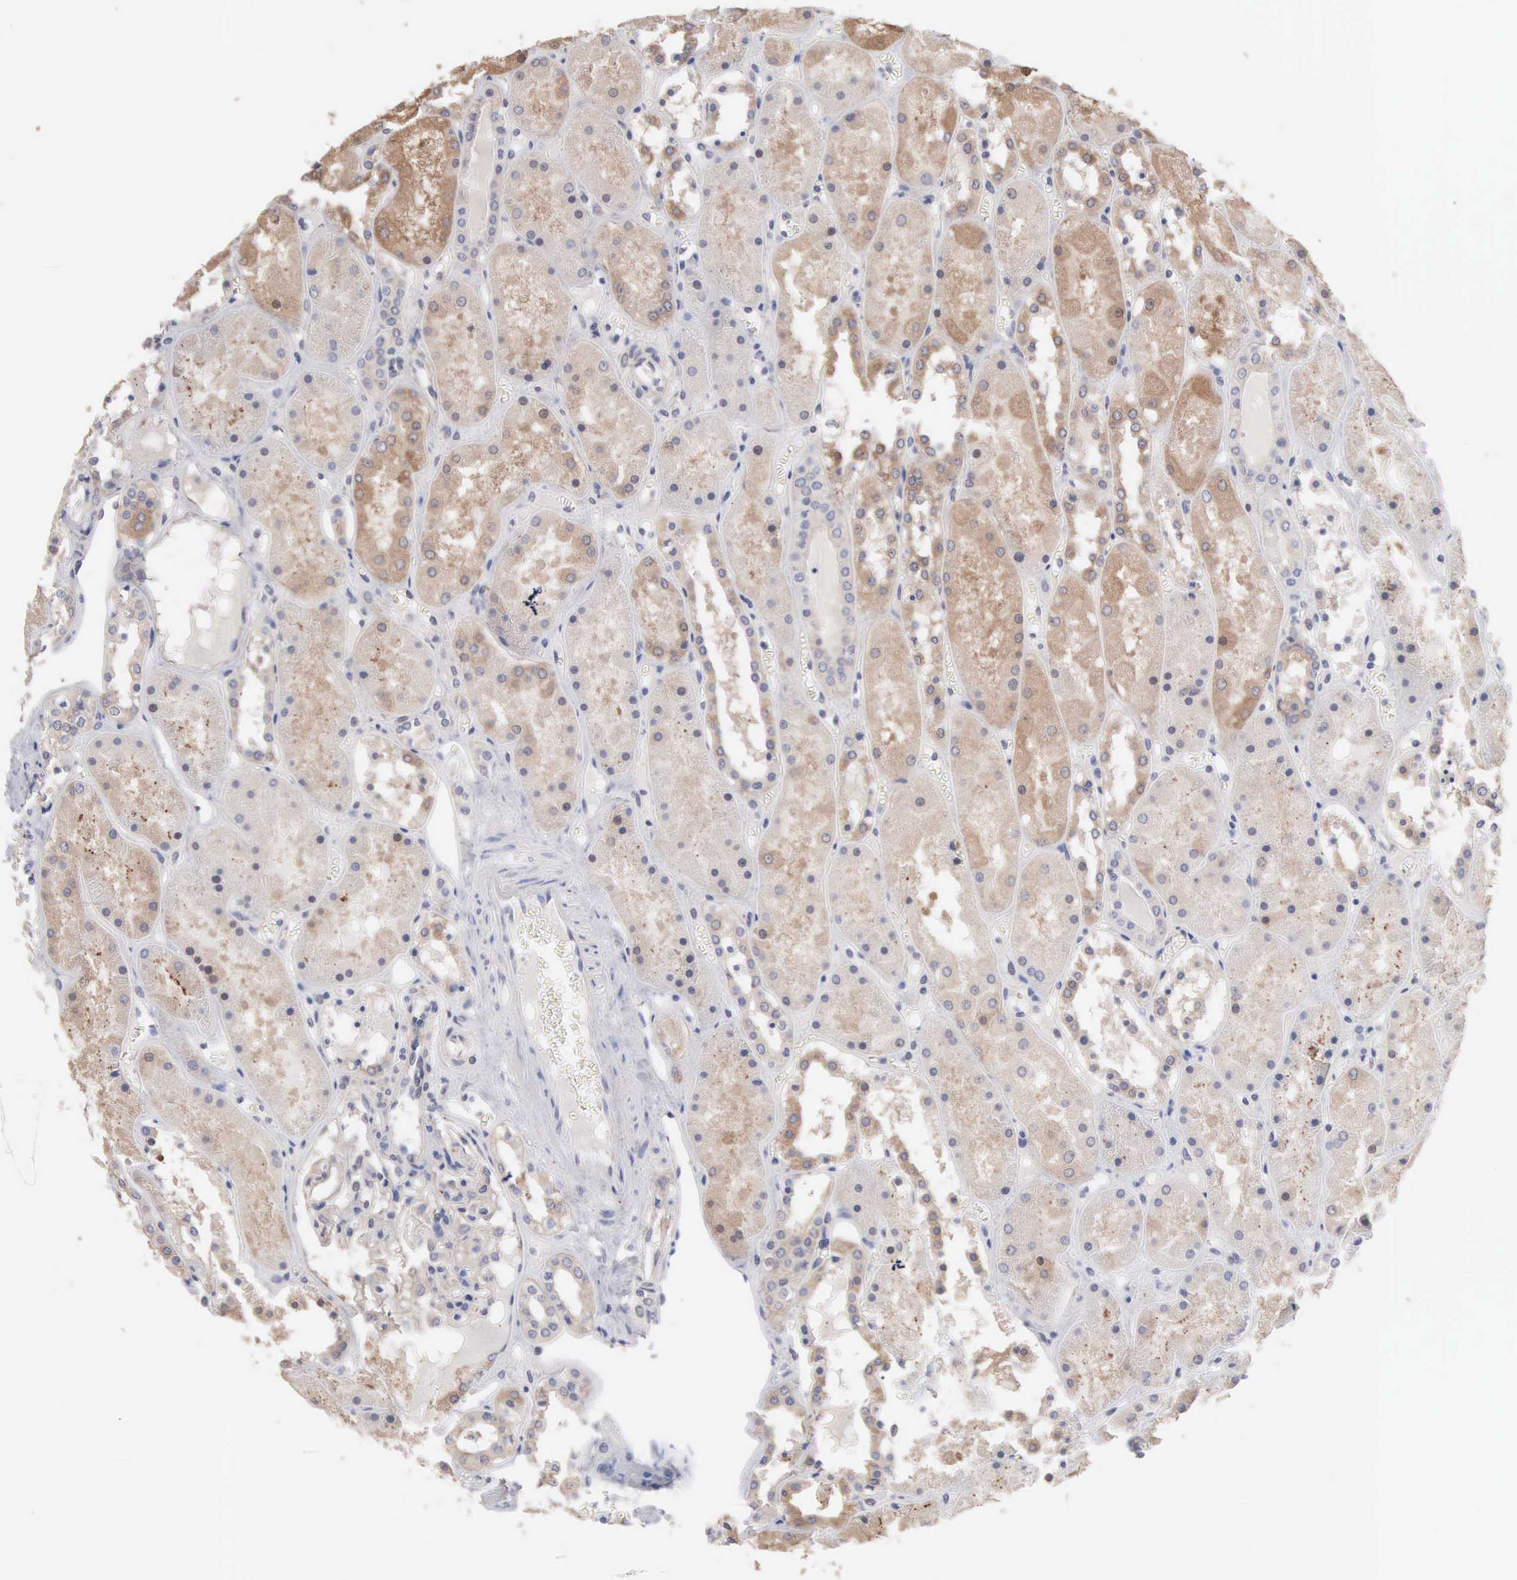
{"staining": {"intensity": "weak", "quantity": "<25%", "location": "cytoplasmic/membranous"}, "tissue": "kidney", "cell_type": "Cells in glomeruli", "image_type": "normal", "snomed": [{"axis": "morphology", "description": "Normal tissue, NOS"}, {"axis": "topography", "description": "Kidney"}], "caption": "Immunohistochemistry (IHC) photomicrograph of normal kidney: kidney stained with DAB (3,3'-diaminobenzidine) shows no significant protein staining in cells in glomeruli.", "gene": "MTHFD1", "patient": {"sex": "male", "age": 36}}